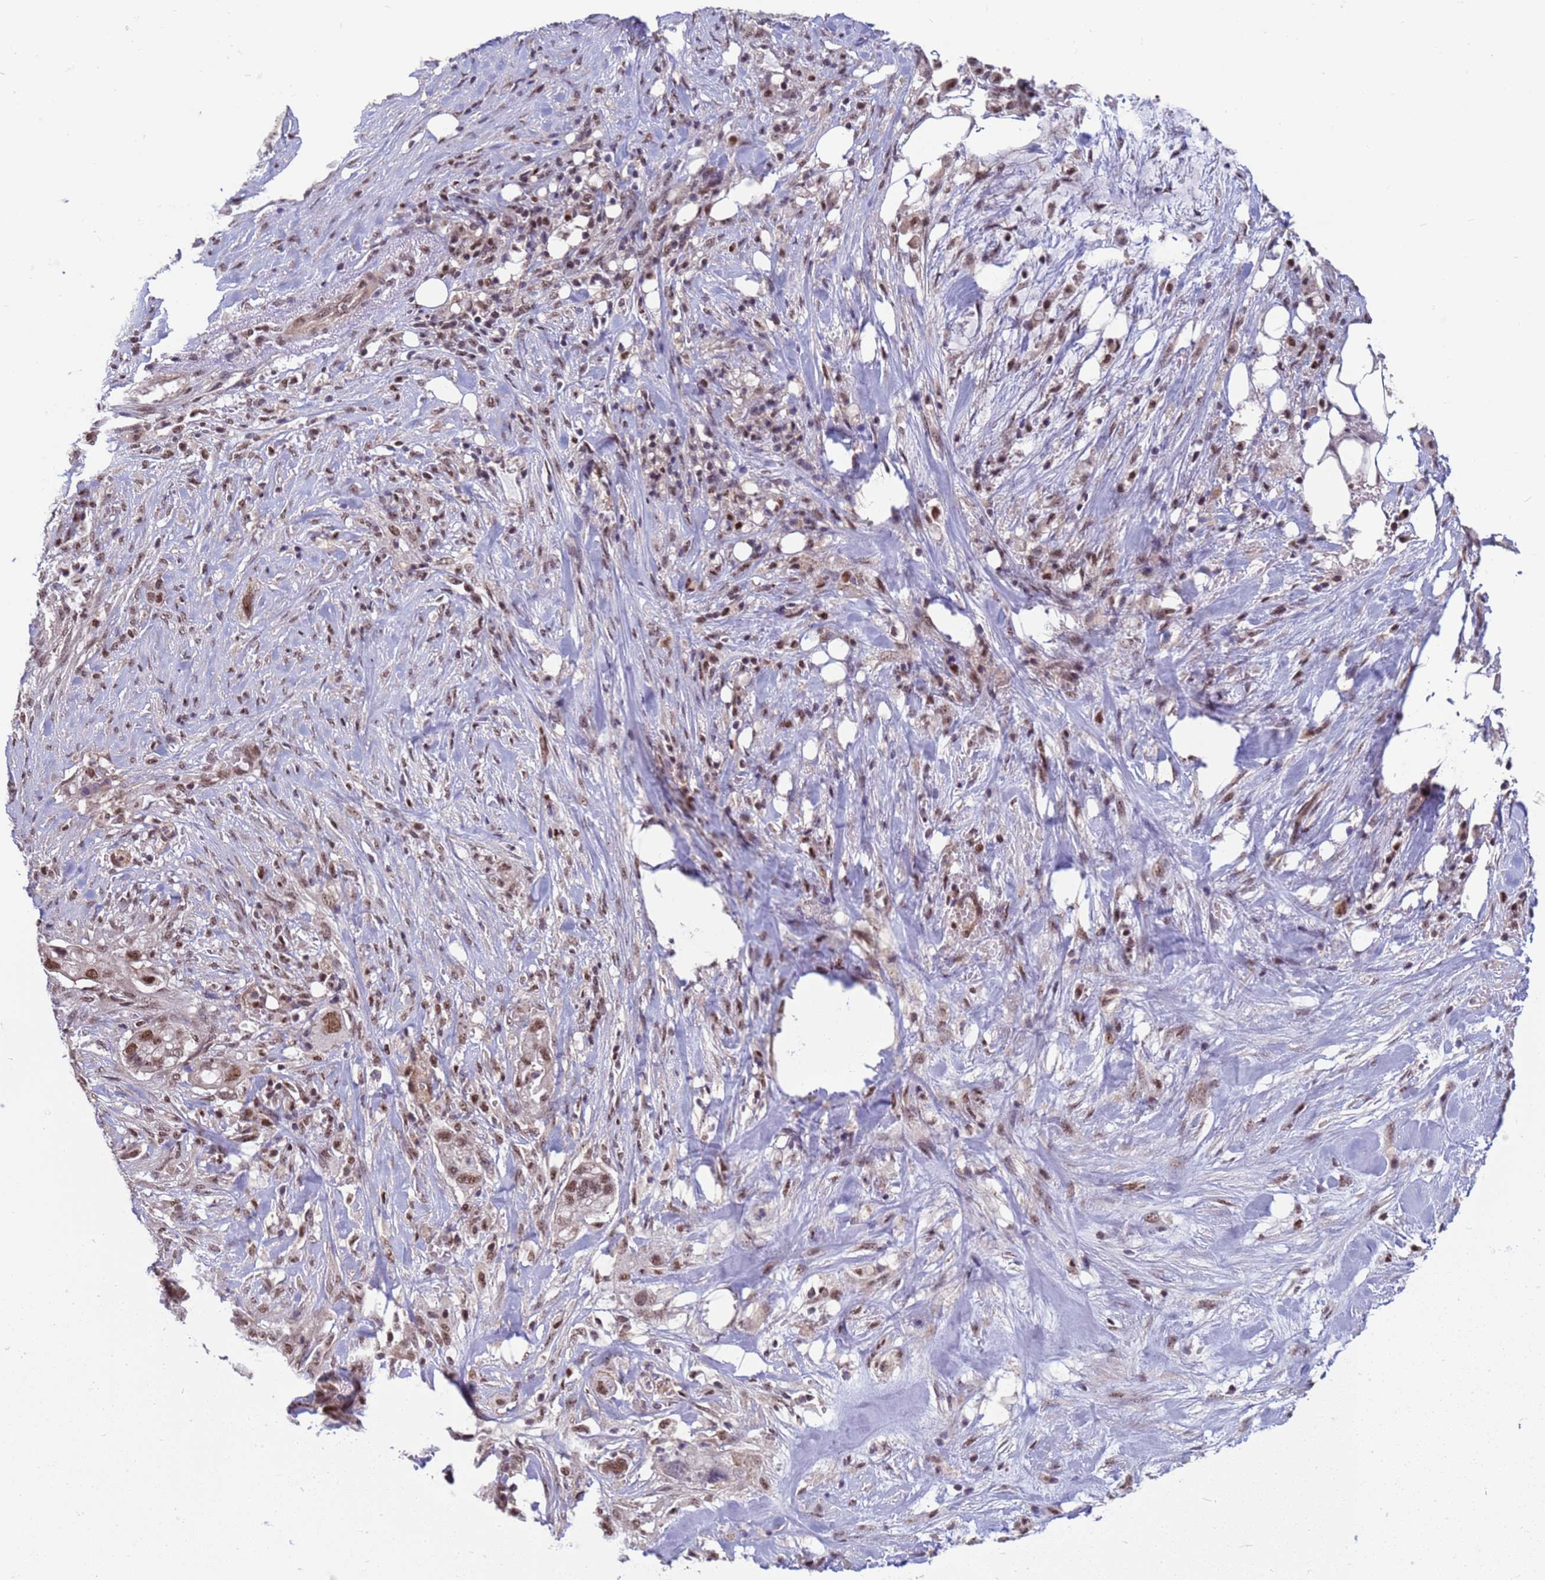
{"staining": {"intensity": "moderate", "quantity": ">75%", "location": "nuclear"}, "tissue": "pancreatic cancer", "cell_type": "Tumor cells", "image_type": "cancer", "snomed": [{"axis": "morphology", "description": "Adenocarcinoma, NOS"}, {"axis": "topography", "description": "Pancreas"}], "caption": "Adenocarcinoma (pancreatic) stained with immunohistochemistry (IHC) displays moderate nuclear positivity in about >75% of tumor cells.", "gene": "NSL1", "patient": {"sex": "male", "age": 44}}